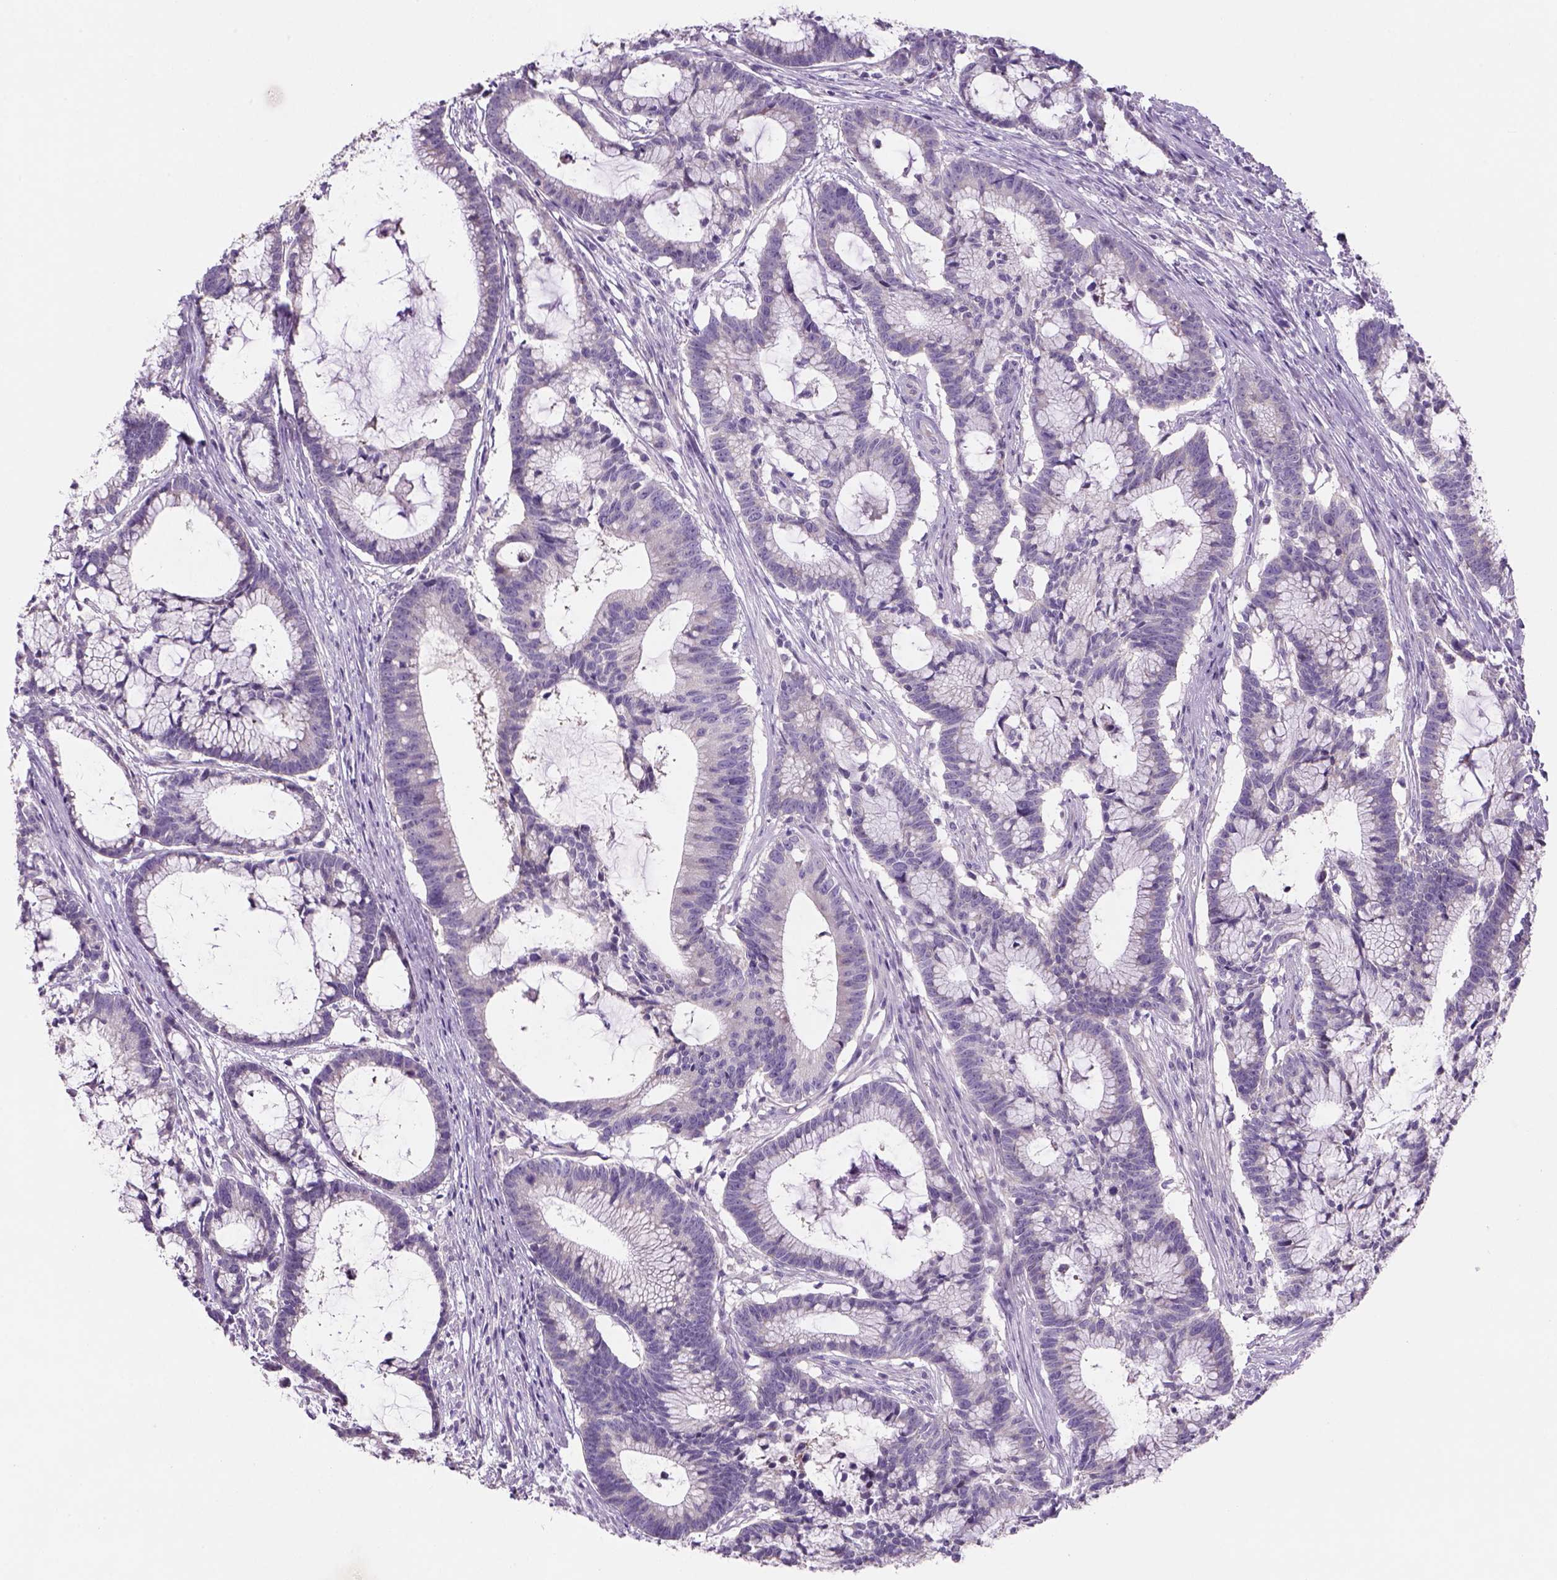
{"staining": {"intensity": "negative", "quantity": "none", "location": "none"}, "tissue": "colorectal cancer", "cell_type": "Tumor cells", "image_type": "cancer", "snomed": [{"axis": "morphology", "description": "Adenocarcinoma, NOS"}, {"axis": "topography", "description": "Colon"}], "caption": "The IHC histopathology image has no significant expression in tumor cells of colorectal cancer tissue.", "gene": "ADGRV1", "patient": {"sex": "female", "age": 78}}